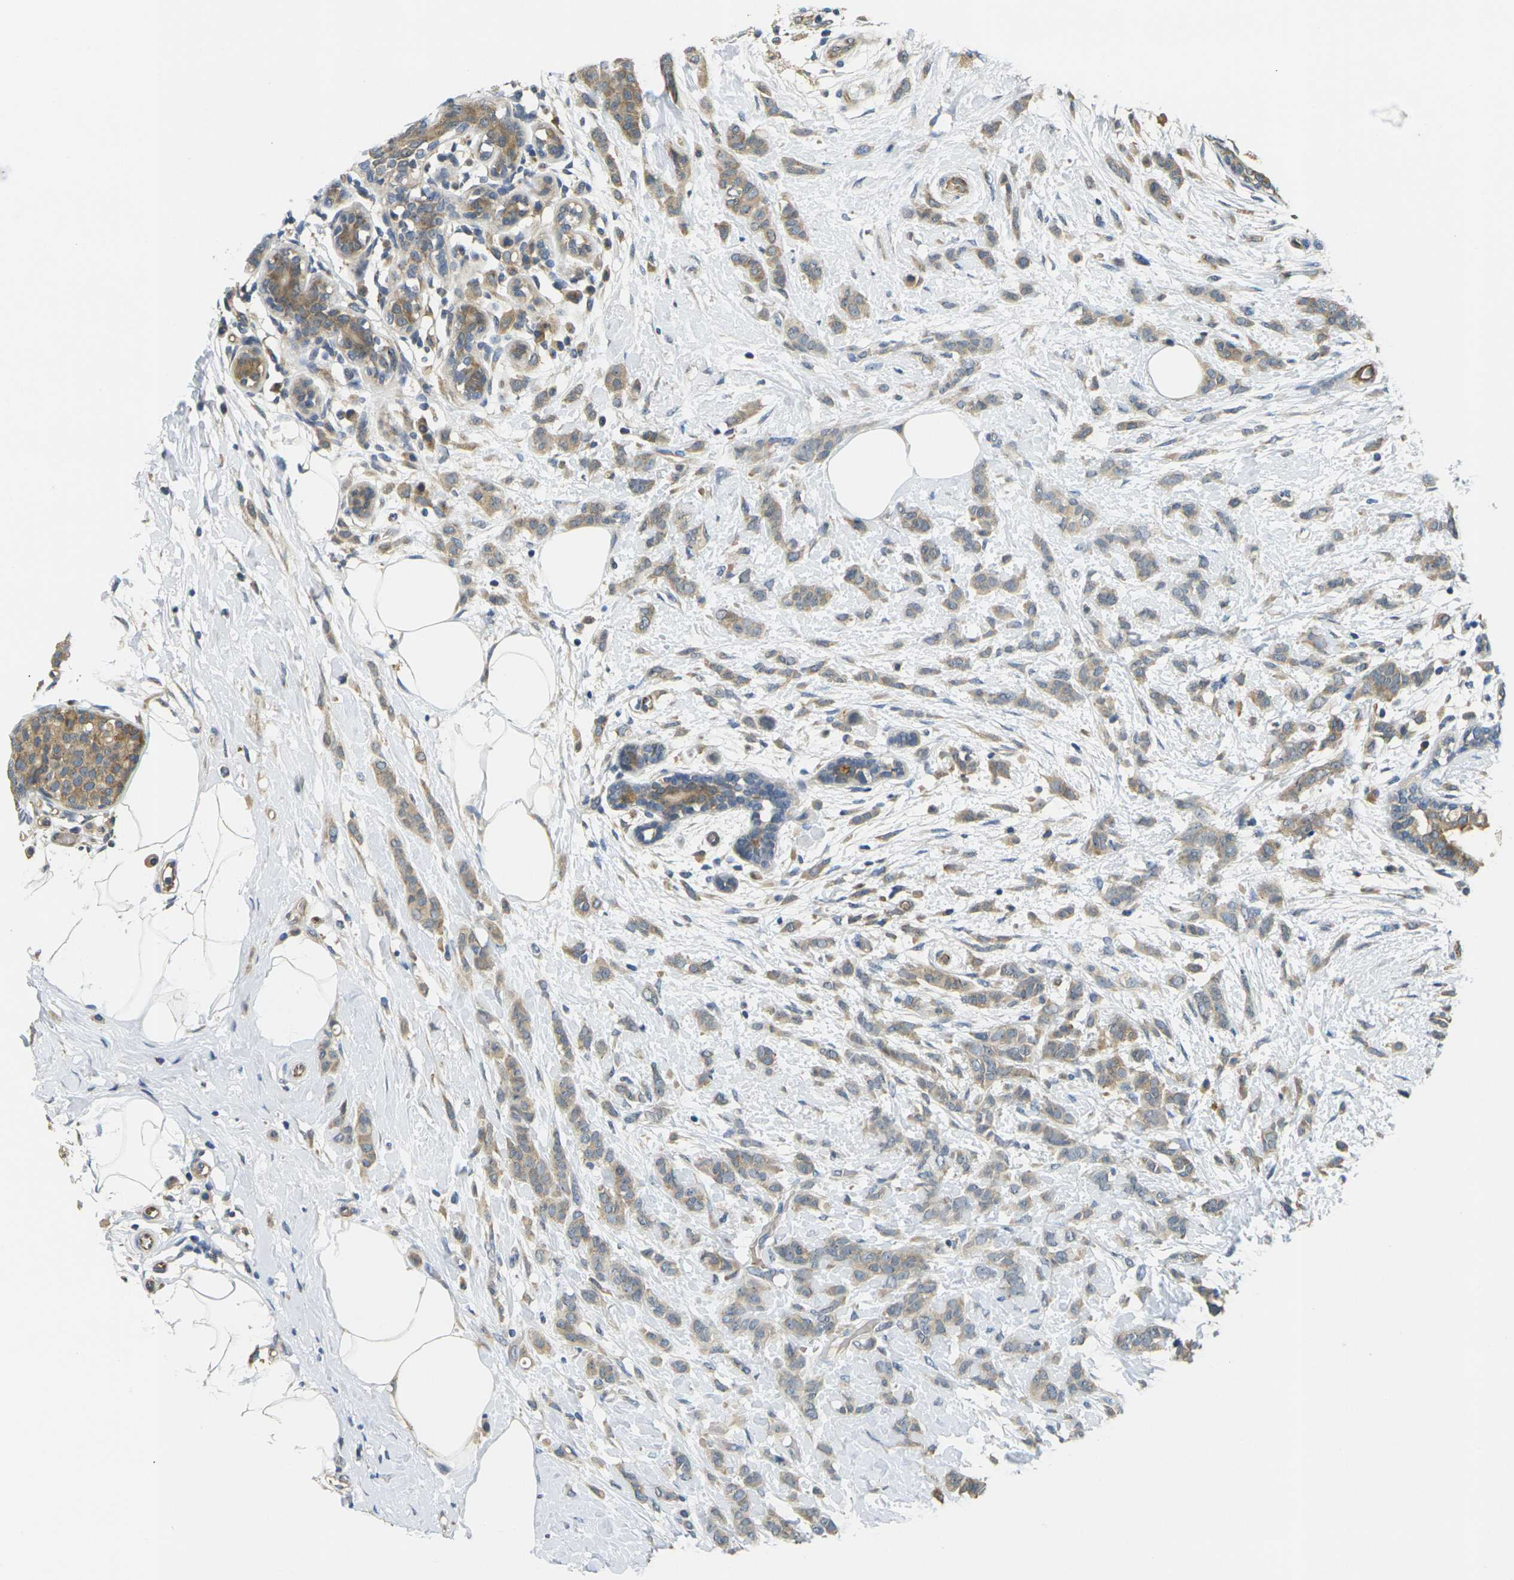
{"staining": {"intensity": "weak", "quantity": ">75%", "location": "cytoplasmic/membranous"}, "tissue": "breast cancer", "cell_type": "Tumor cells", "image_type": "cancer", "snomed": [{"axis": "morphology", "description": "Lobular carcinoma, in situ"}, {"axis": "morphology", "description": "Lobular carcinoma"}, {"axis": "topography", "description": "Breast"}], "caption": "Immunohistochemical staining of human lobular carcinoma in situ (breast) demonstrates low levels of weak cytoplasmic/membranous protein expression in approximately >75% of tumor cells.", "gene": "MINAR2", "patient": {"sex": "female", "age": 41}}